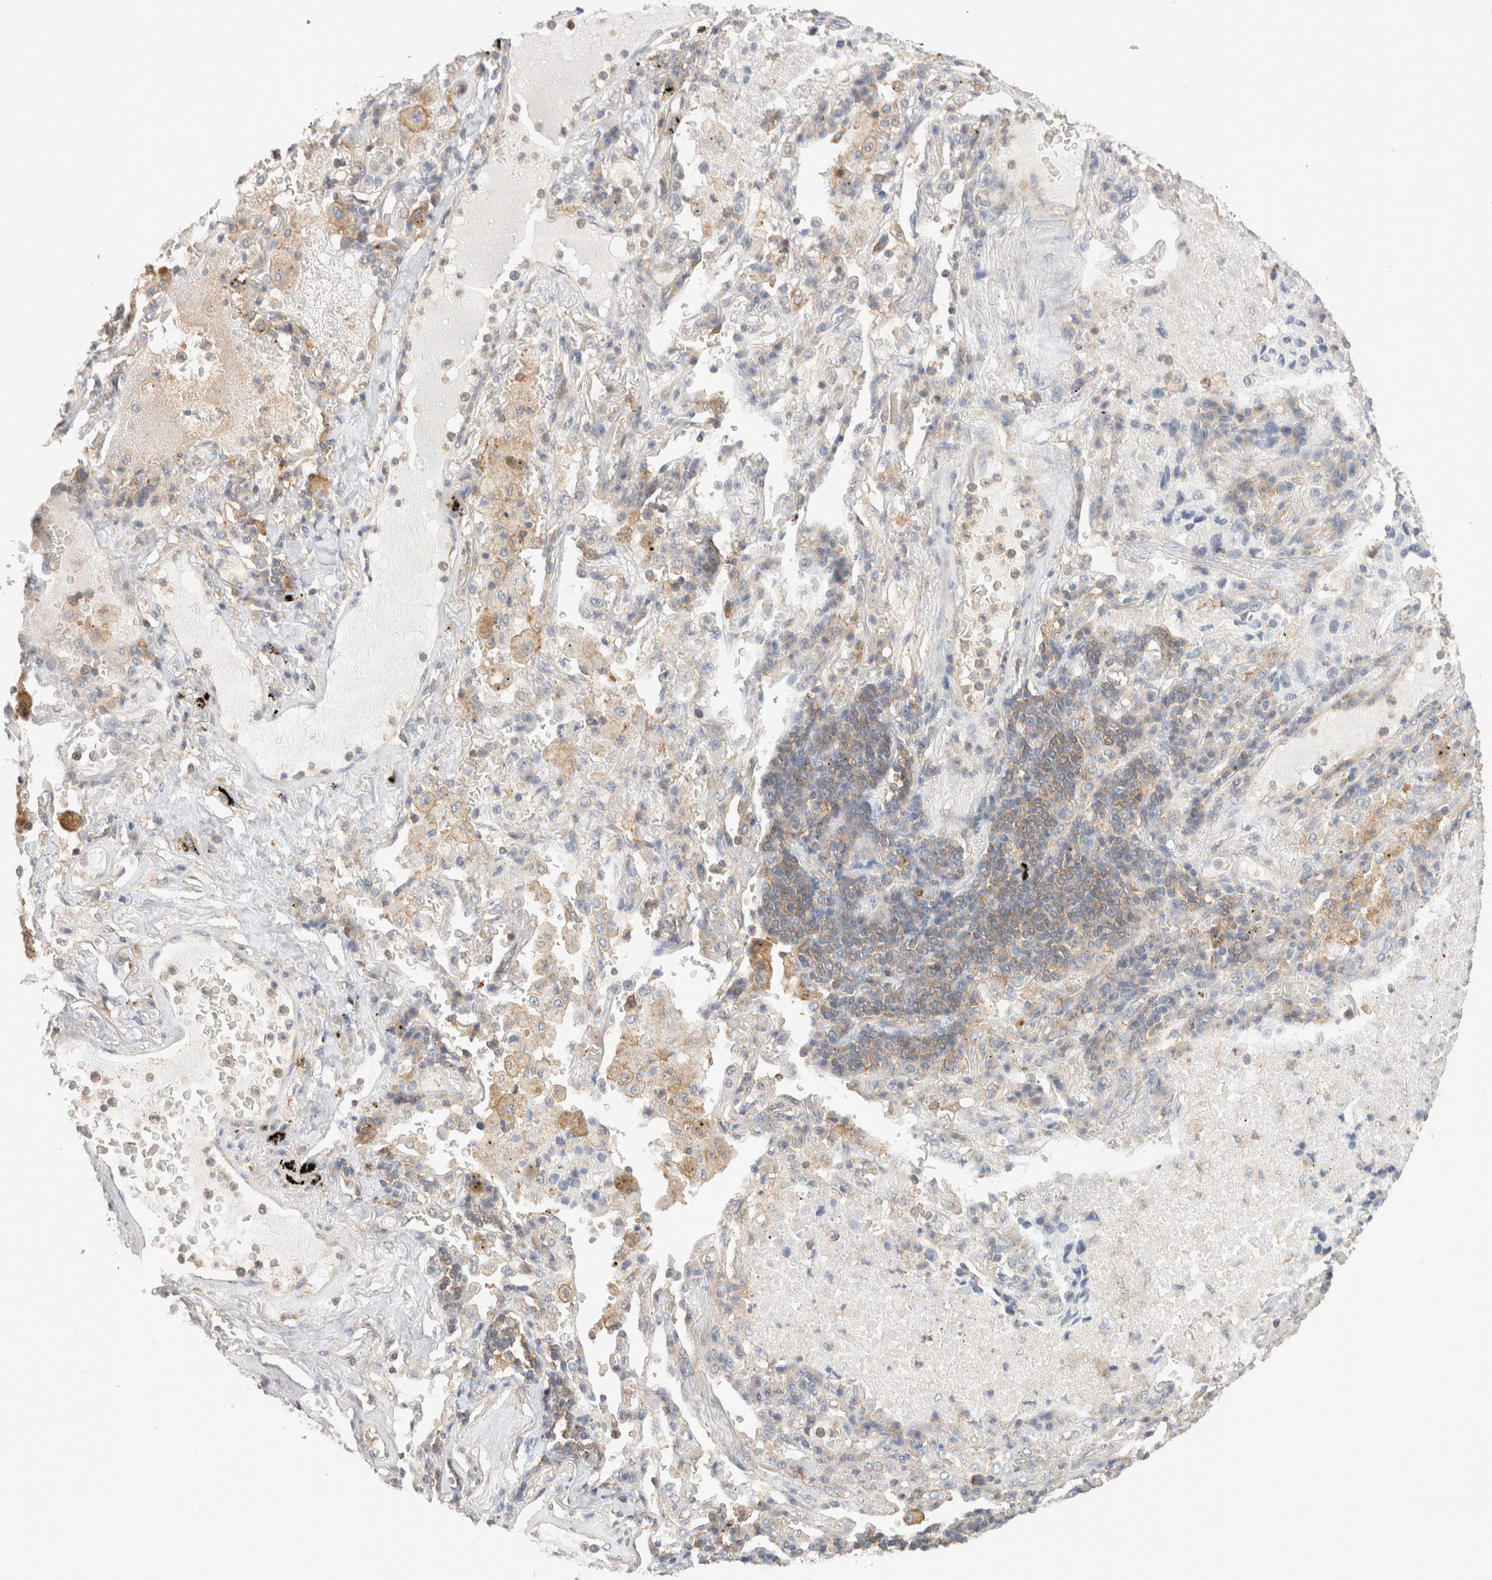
{"staining": {"intensity": "negative", "quantity": "none", "location": "none"}, "tissue": "lung cancer", "cell_type": "Tumor cells", "image_type": "cancer", "snomed": [{"axis": "morphology", "description": "Adenocarcinoma, NOS"}, {"axis": "topography", "description": "Lung"}], "caption": "The image demonstrates no significant expression in tumor cells of lung cancer (adenocarcinoma).", "gene": "CFAP418", "patient": {"sex": "male", "age": 63}}